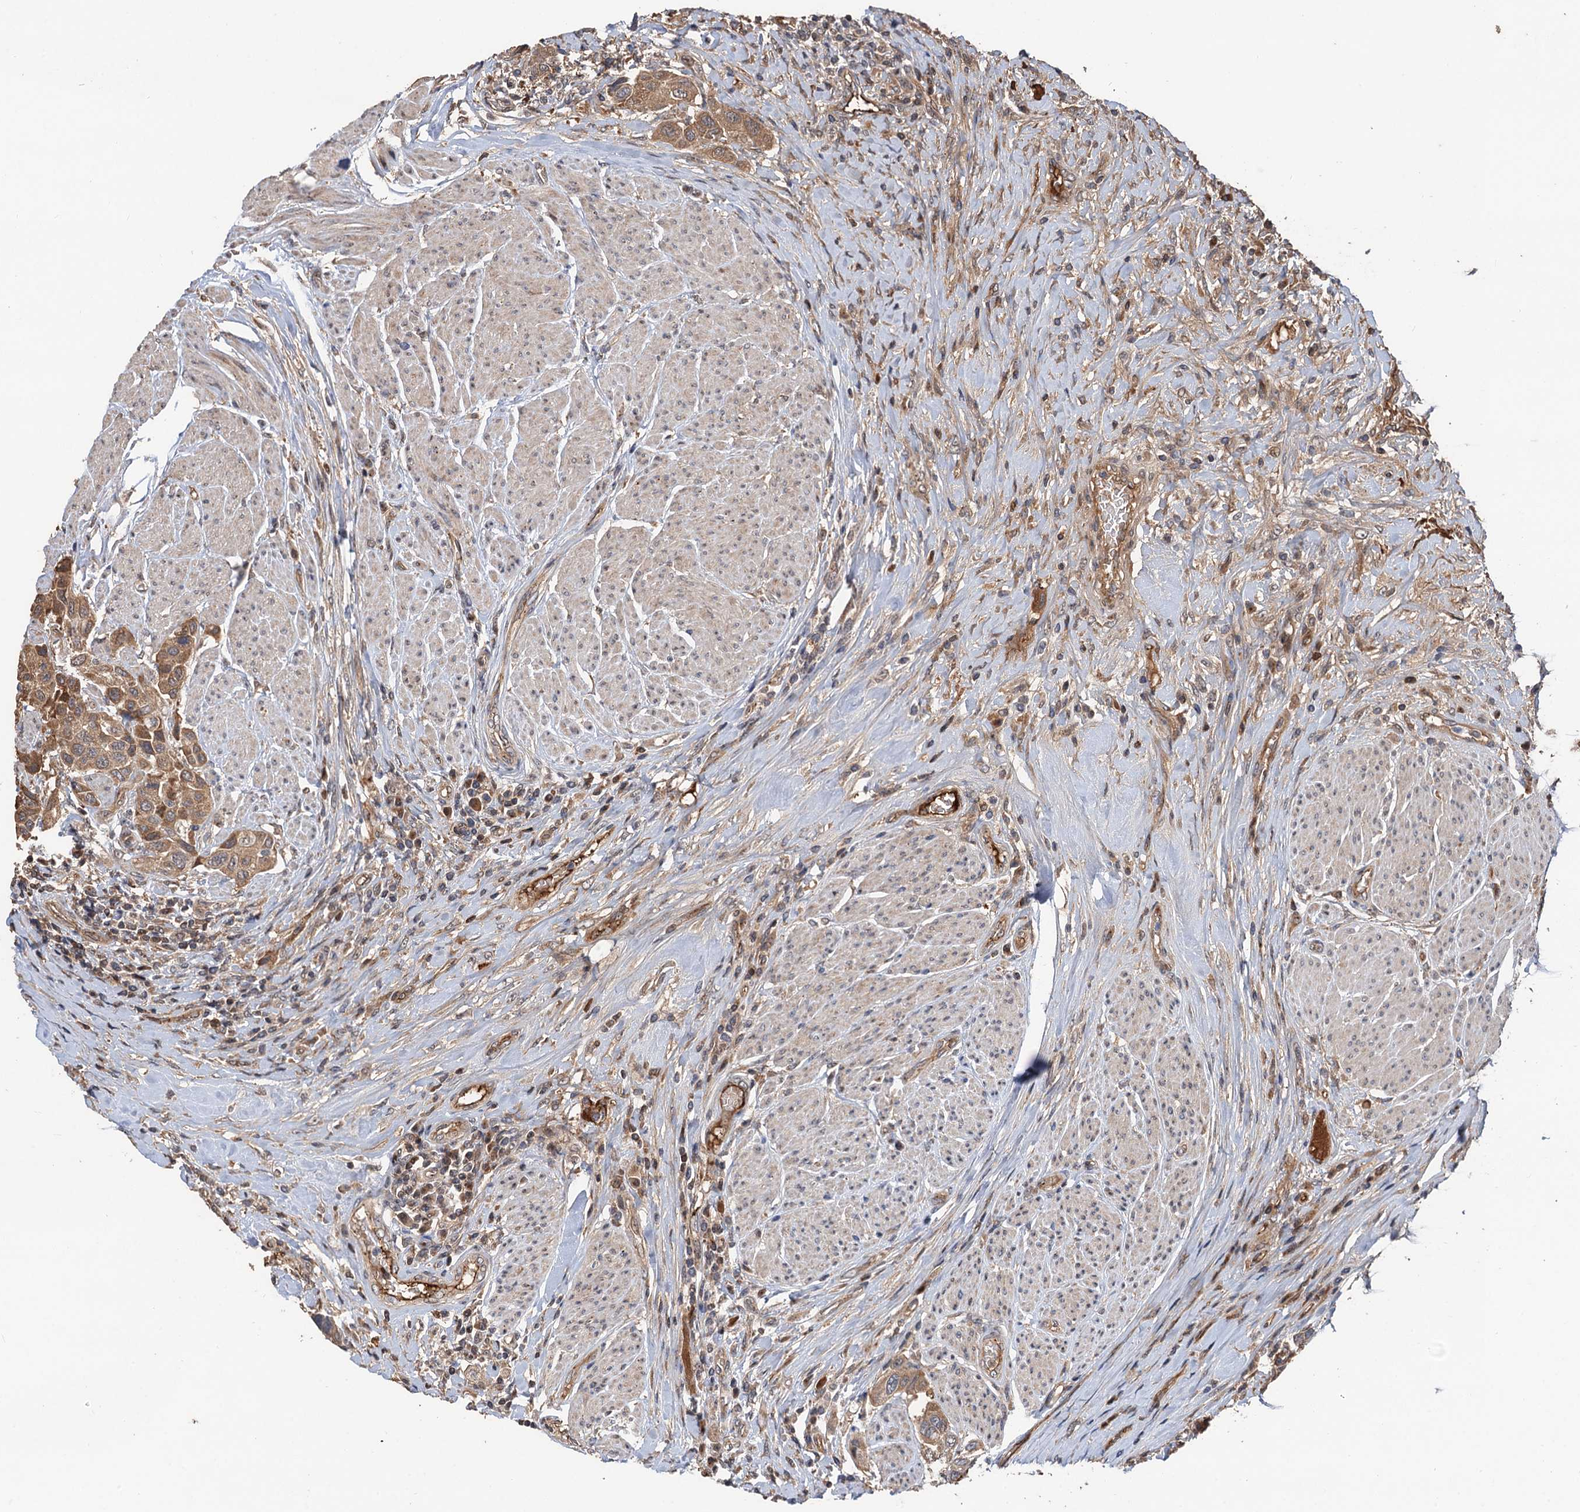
{"staining": {"intensity": "moderate", "quantity": ">75%", "location": "cytoplasmic/membranous"}, "tissue": "urothelial cancer", "cell_type": "Tumor cells", "image_type": "cancer", "snomed": [{"axis": "morphology", "description": "Urothelial carcinoma, High grade"}, {"axis": "topography", "description": "Urinary bladder"}], "caption": "Moderate cytoplasmic/membranous protein staining is seen in approximately >75% of tumor cells in high-grade urothelial carcinoma.", "gene": "DEXI", "patient": {"sex": "male", "age": 50}}